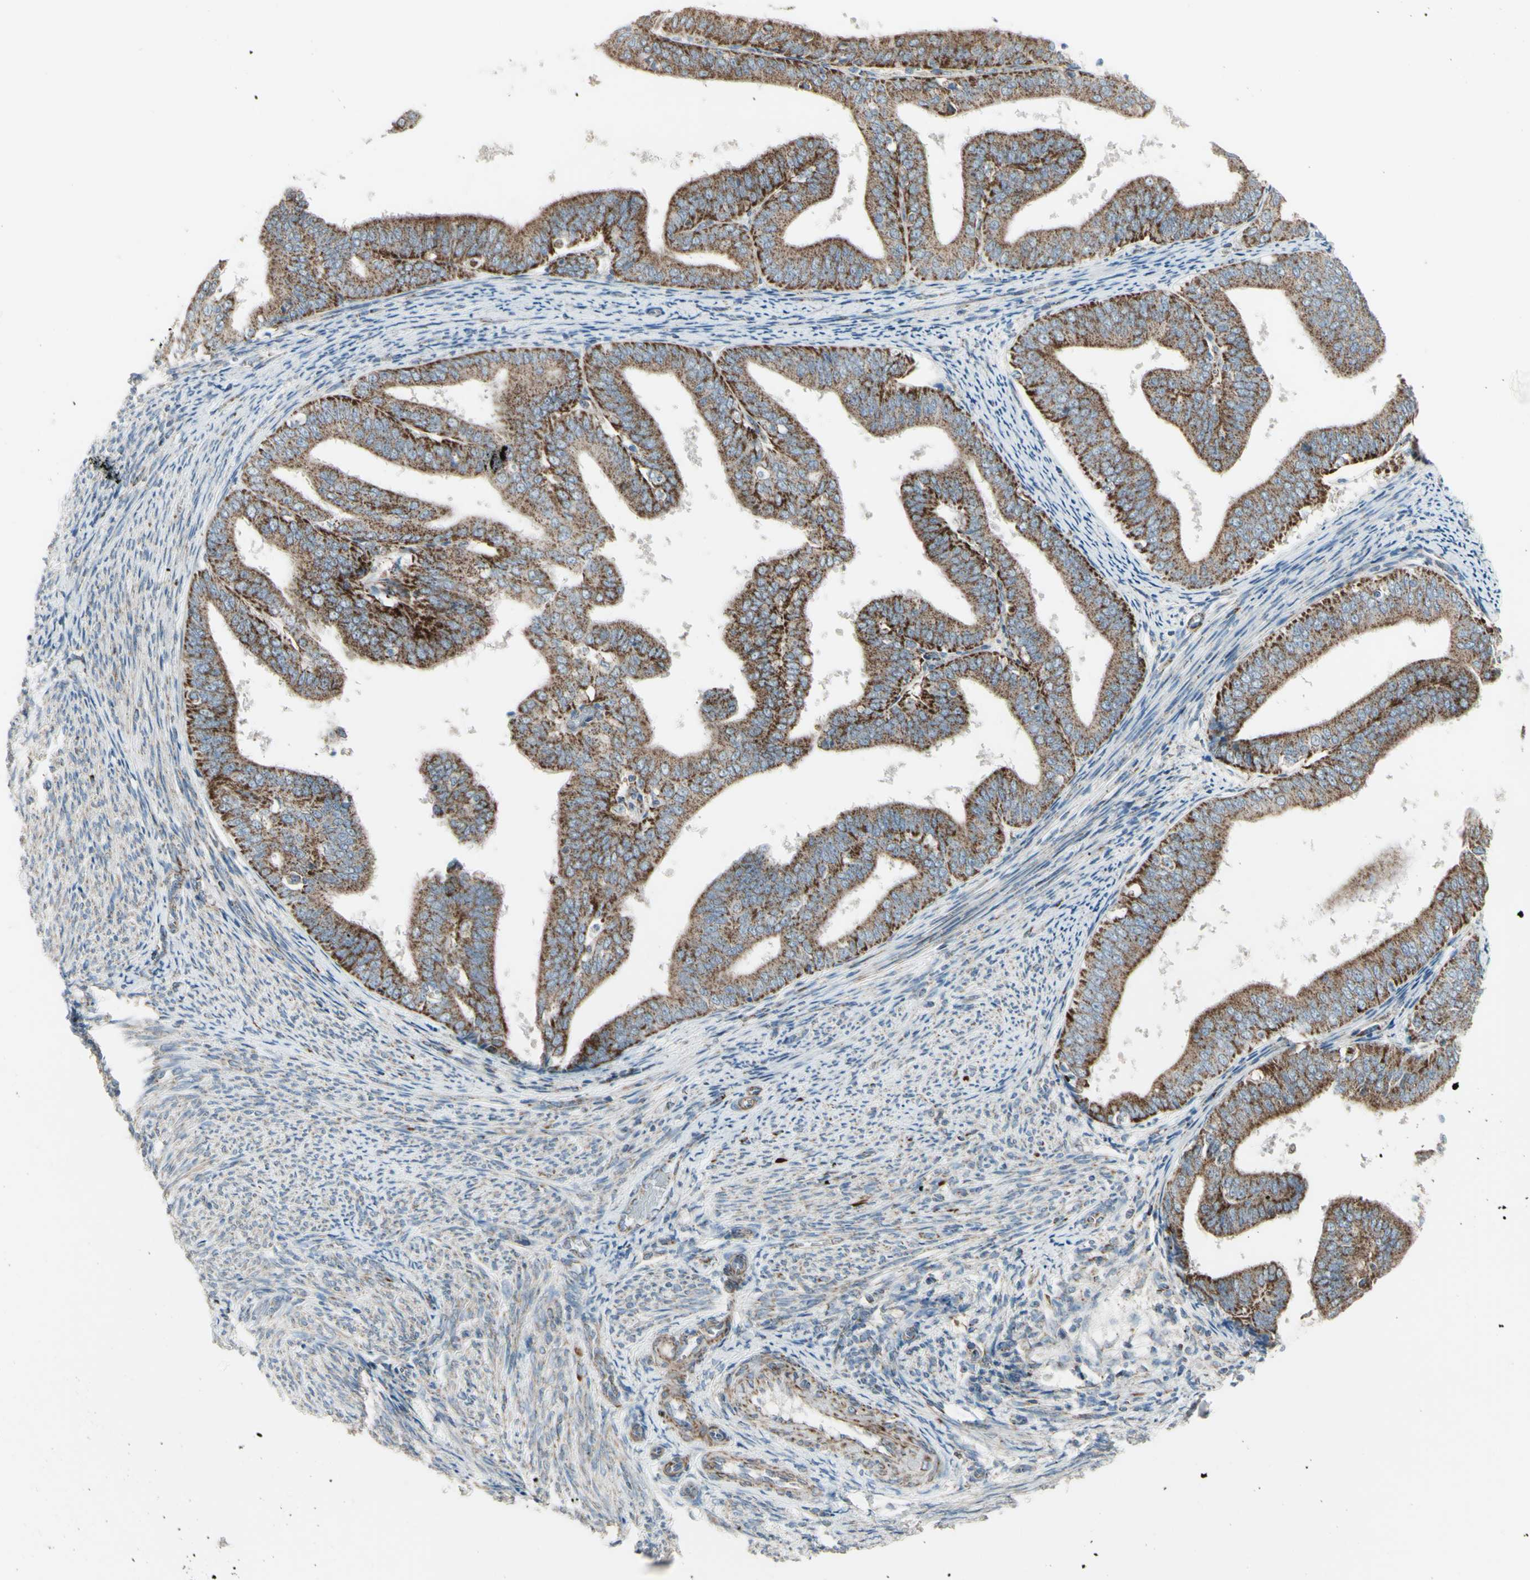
{"staining": {"intensity": "moderate", "quantity": "25%-75%", "location": "cytoplasmic/membranous"}, "tissue": "endometrial cancer", "cell_type": "Tumor cells", "image_type": "cancer", "snomed": [{"axis": "morphology", "description": "Adenocarcinoma, NOS"}, {"axis": "topography", "description": "Endometrium"}], "caption": "IHC photomicrograph of endometrial cancer stained for a protein (brown), which displays medium levels of moderate cytoplasmic/membranous staining in about 25%-75% of tumor cells.", "gene": "FAM171B", "patient": {"sex": "female", "age": 63}}